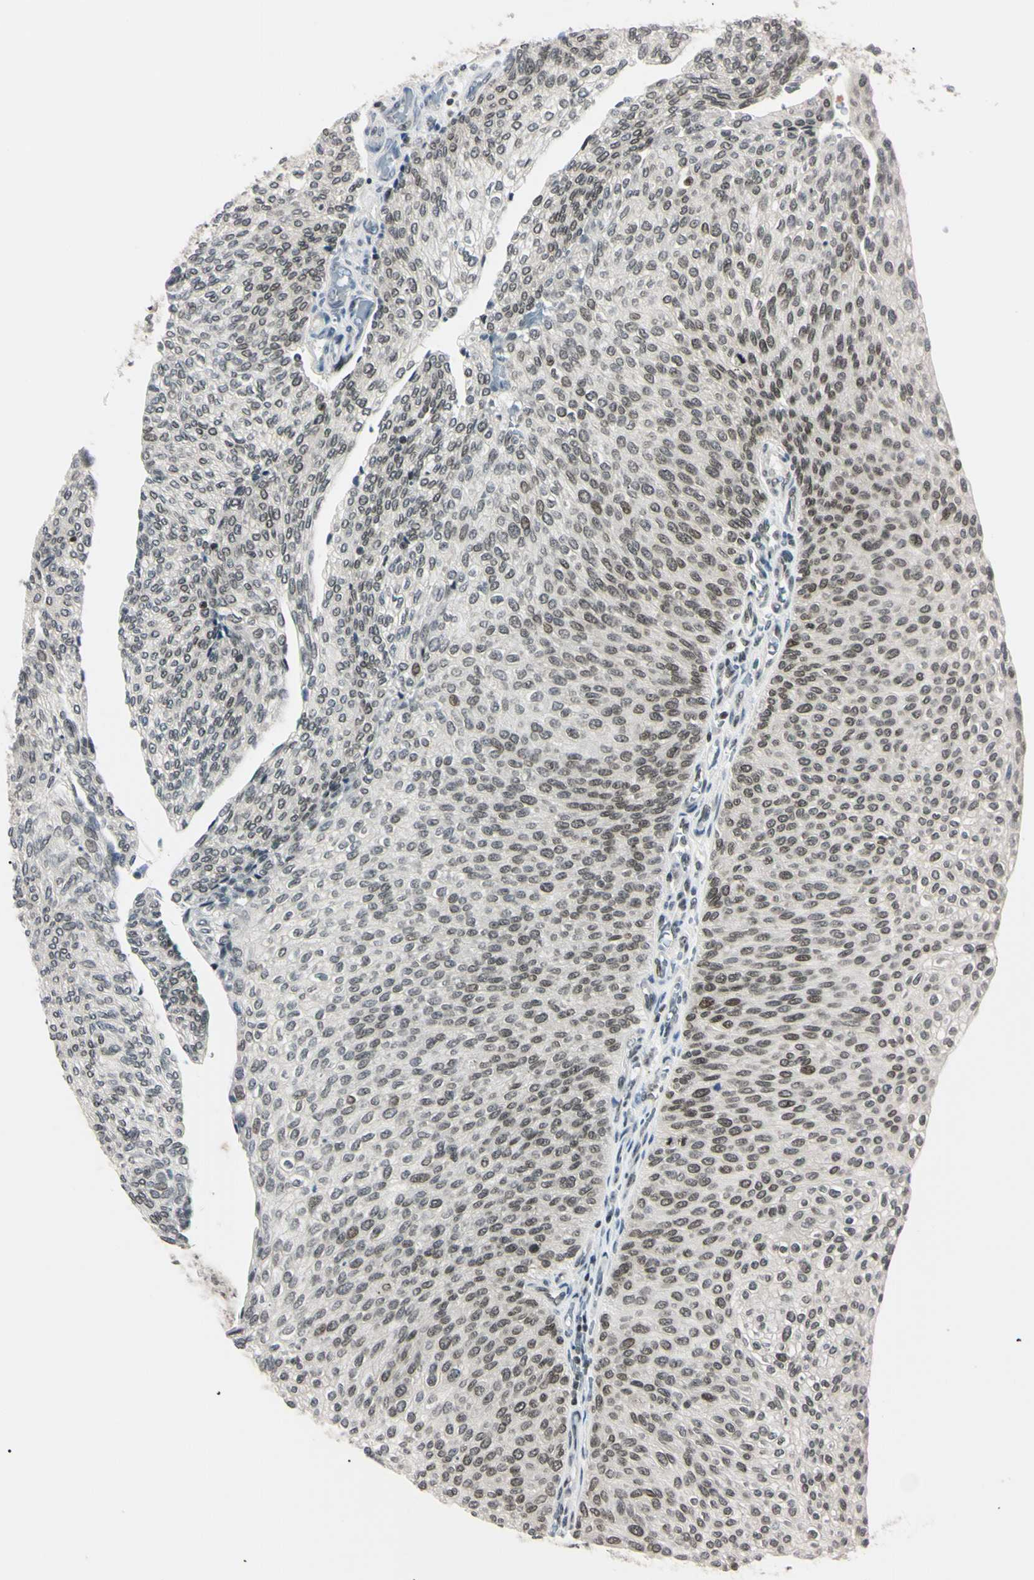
{"staining": {"intensity": "weak", "quantity": ">75%", "location": "nuclear"}, "tissue": "urothelial cancer", "cell_type": "Tumor cells", "image_type": "cancer", "snomed": [{"axis": "morphology", "description": "Urothelial carcinoma, Low grade"}, {"axis": "topography", "description": "Urinary bladder"}], "caption": "Human urothelial cancer stained for a protein (brown) displays weak nuclear positive staining in about >75% of tumor cells.", "gene": "C1orf174", "patient": {"sex": "female", "age": 79}}